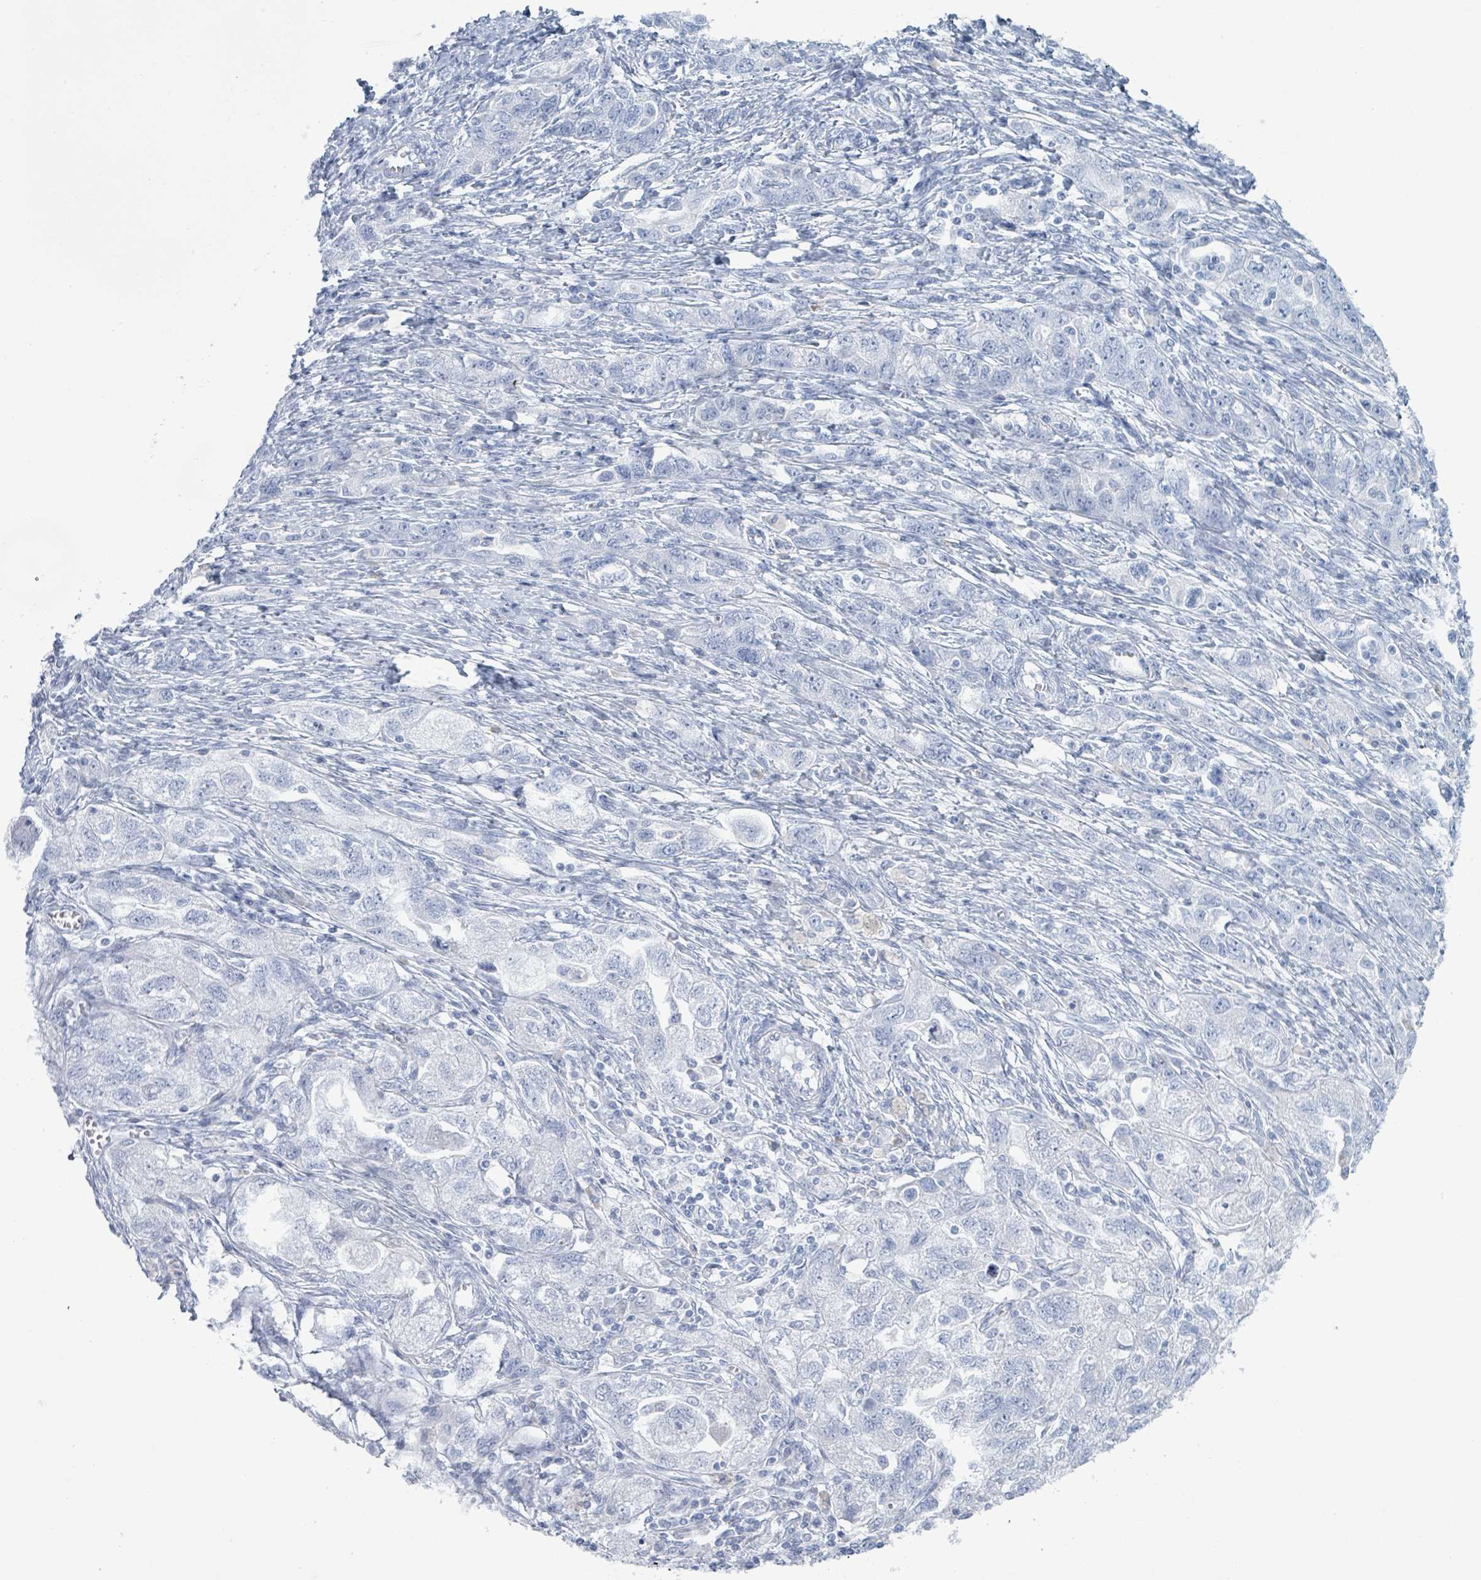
{"staining": {"intensity": "negative", "quantity": "none", "location": "none"}, "tissue": "ovarian cancer", "cell_type": "Tumor cells", "image_type": "cancer", "snomed": [{"axis": "morphology", "description": "Carcinoma, NOS"}, {"axis": "morphology", "description": "Cystadenocarcinoma, serous, NOS"}, {"axis": "topography", "description": "Ovary"}], "caption": "Ovarian cancer (serous cystadenocarcinoma) was stained to show a protein in brown. There is no significant positivity in tumor cells.", "gene": "PGA3", "patient": {"sex": "female", "age": 69}}